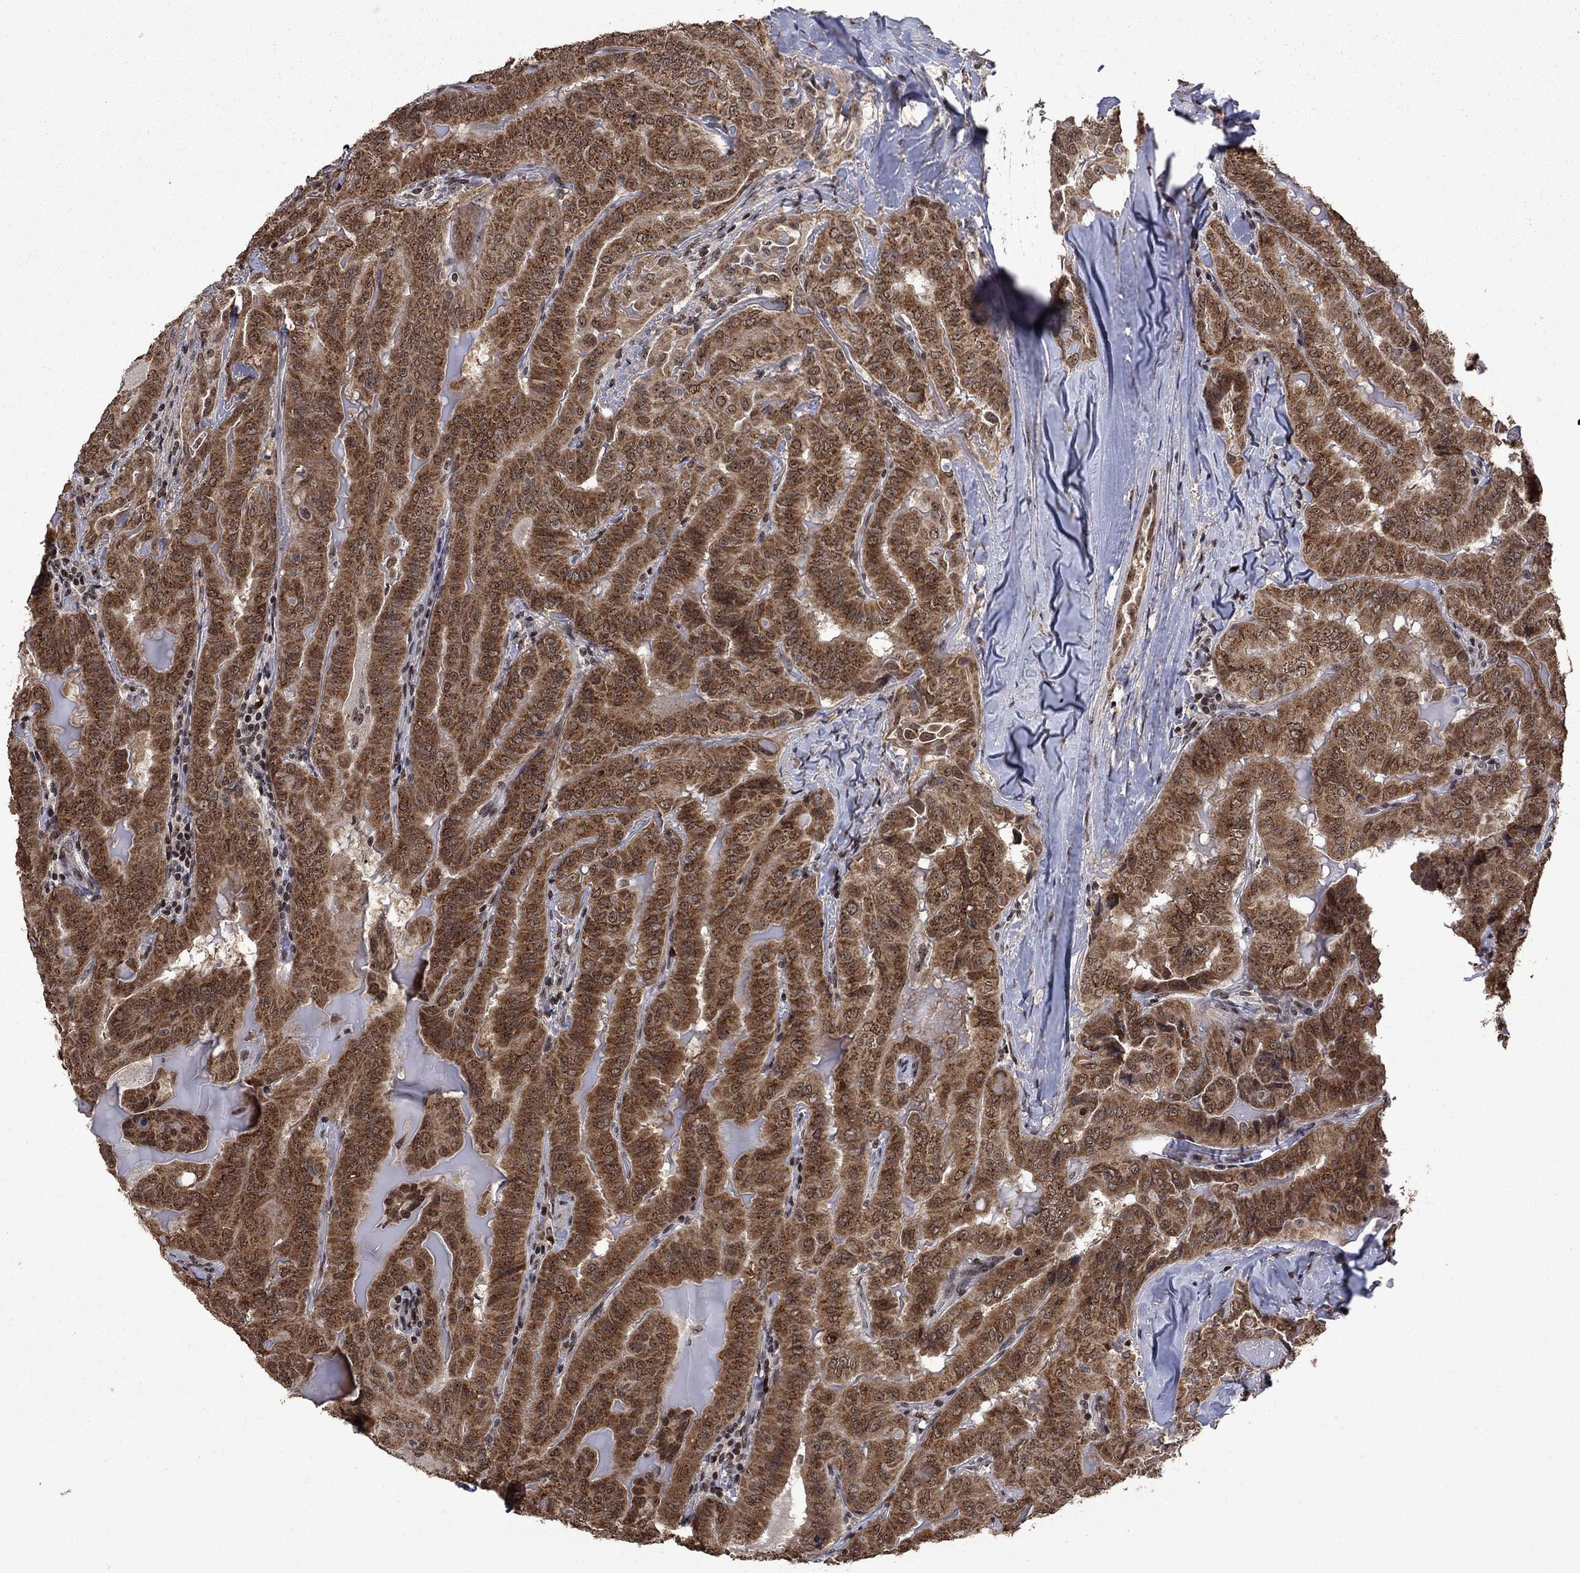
{"staining": {"intensity": "moderate", "quantity": ">75%", "location": "cytoplasmic/membranous"}, "tissue": "thyroid cancer", "cell_type": "Tumor cells", "image_type": "cancer", "snomed": [{"axis": "morphology", "description": "Papillary adenocarcinoma, NOS"}, {"axis": "topography", "description": "Thyroid gland"}], "caption": "High-power microscopy captured an immunohistochemistry (IHC) micrograph of thyroid papillary adenocarcinoma, revealing moderate cytoplasmic/membranous expression in about >75% of tumor cells.", "gene": "FBL", "patient": {"sex": "female", "age": 68}}